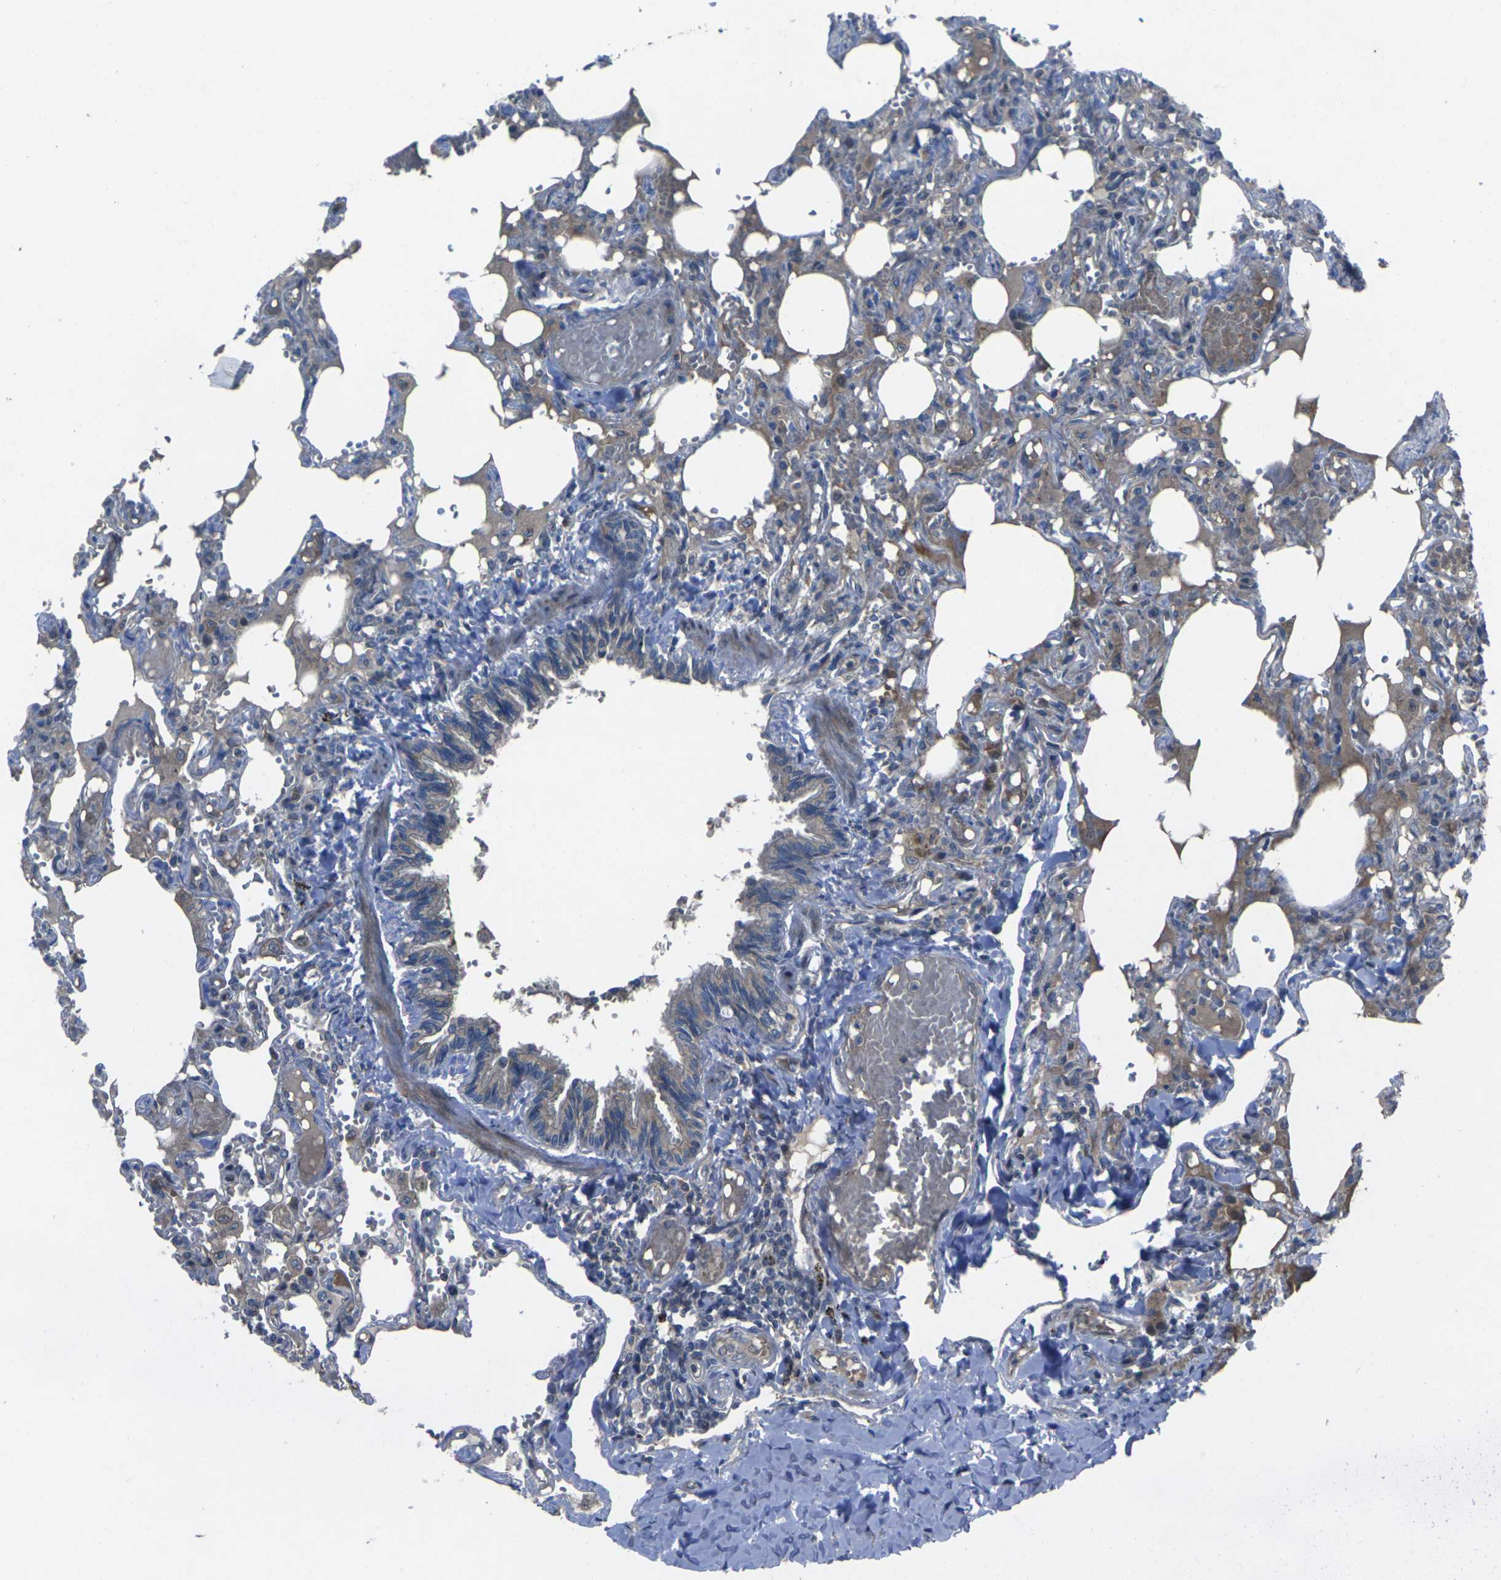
{"staining": {"intensity": "moderate", "quantity": "25%-75%", "location": "cytoplasmic/membranous"}, "tissue": "lung", "cell_type": "Alveolar cells", "image_type": "normal", "snomed": [{"axis": "morphology", "description": "Normal tissue, NOS"}, {"axis": "topography", "description": "Lung"}], "caption": "Alveolar cells reveal medium levels of moderate cytoplasmic/membranous expression in about 25%-75% of cells in benign human lung.", "gene": "EDNRA", "patient": {"sex": "male", "age": 21}}